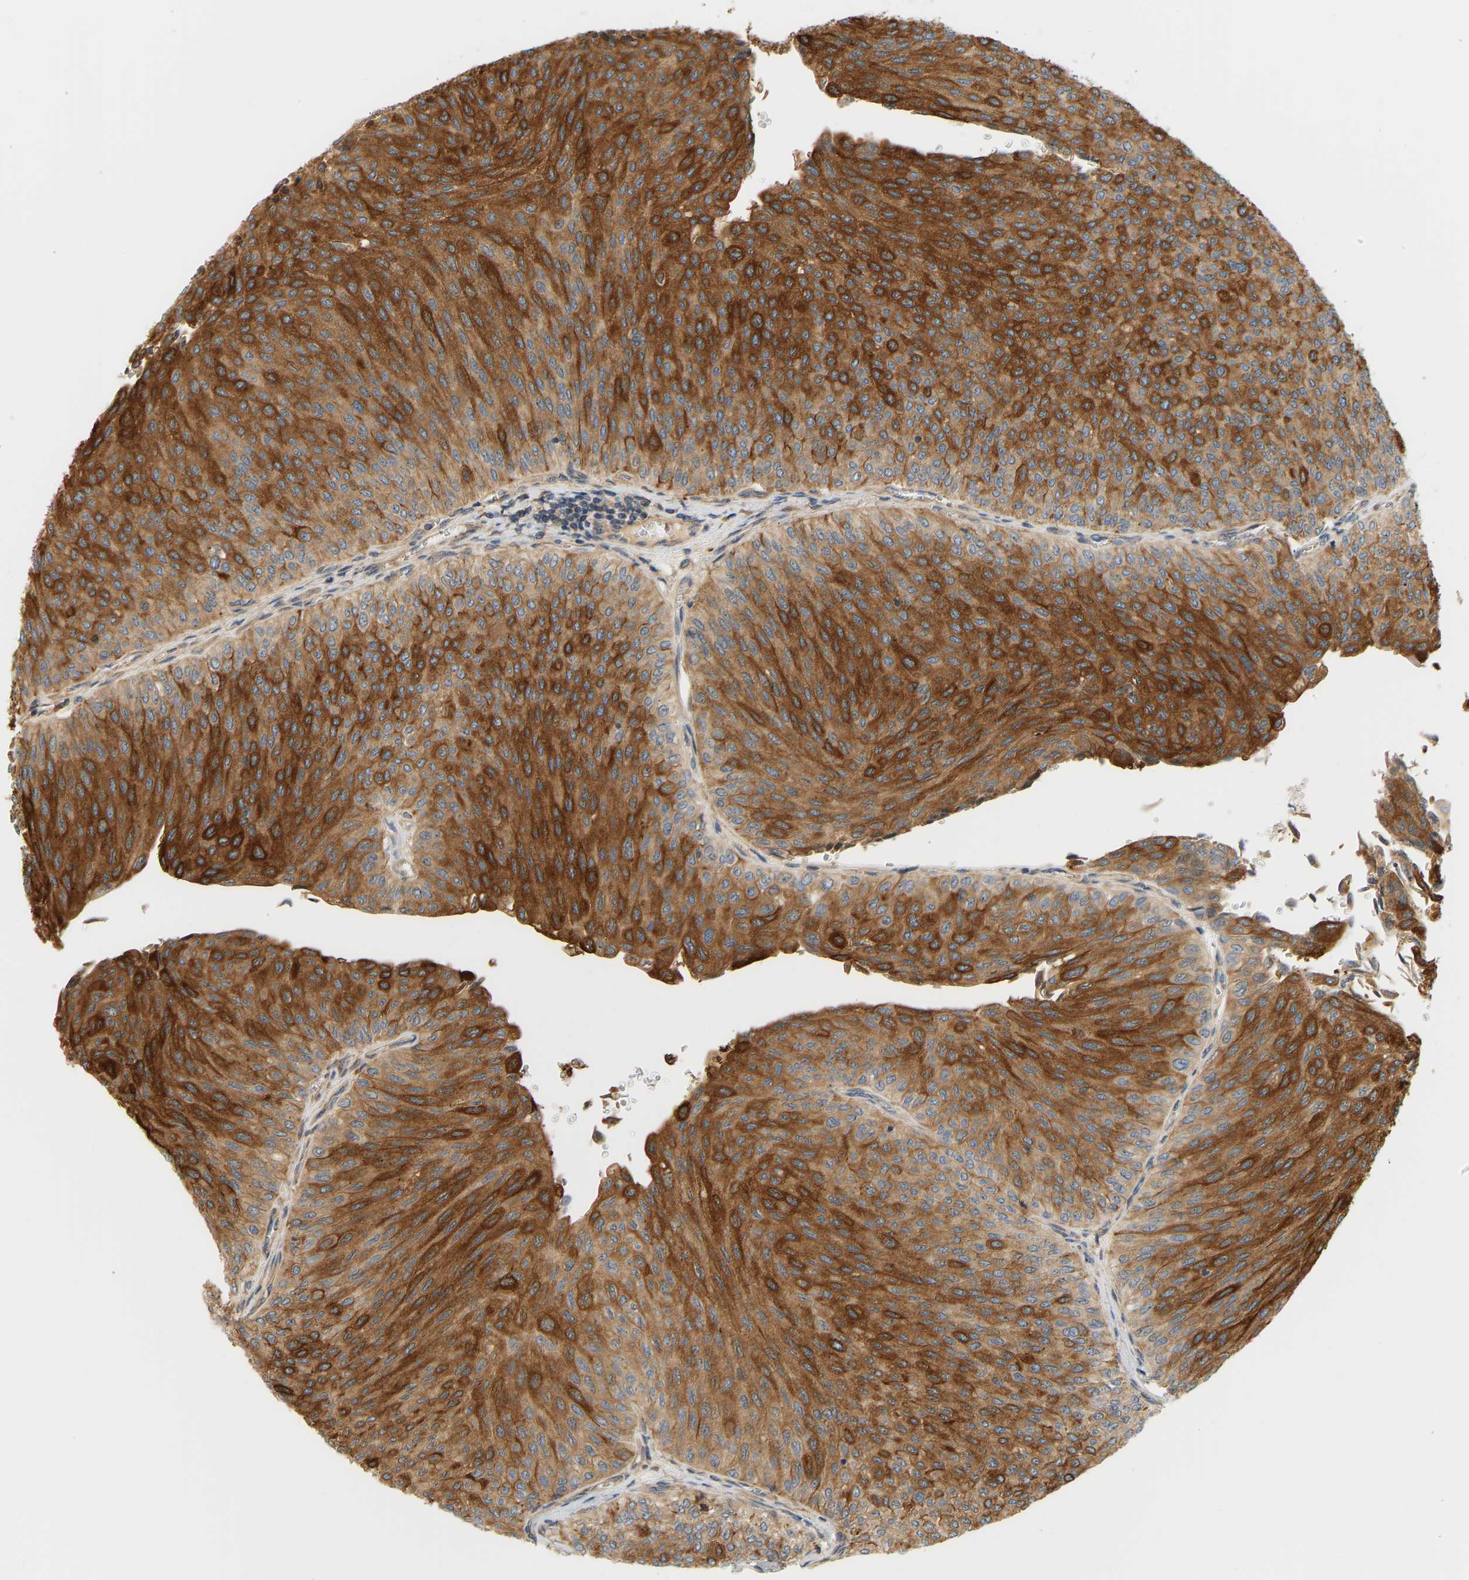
{"staining": {"intensity": "strong", "quantity": ">75%", "location": "cytoplasmic/membranous"}, "tissue": "urothelial cancer", "cell_type": "Tumor cells", "image_type": "cancer", "snomed": [{"axis": "morphology", "description": "Urothelial carcinoma, Low grade"}, {"axis": "topography", "description": "Urinary bladder"}], "caption": "Immunohistochemical staining of urothelial cancer exhibits strong cytoplasmic/membranous protein positivity in approximately >75% of tumor cells. (Stains: DAB (3,3'-diaminobenzidine) in brown, nuclei in blue, Microscopy: brightfield microscopy at high magnification).", "gene": "CEP57", "patient": {"sex": "male", "age": 78}}